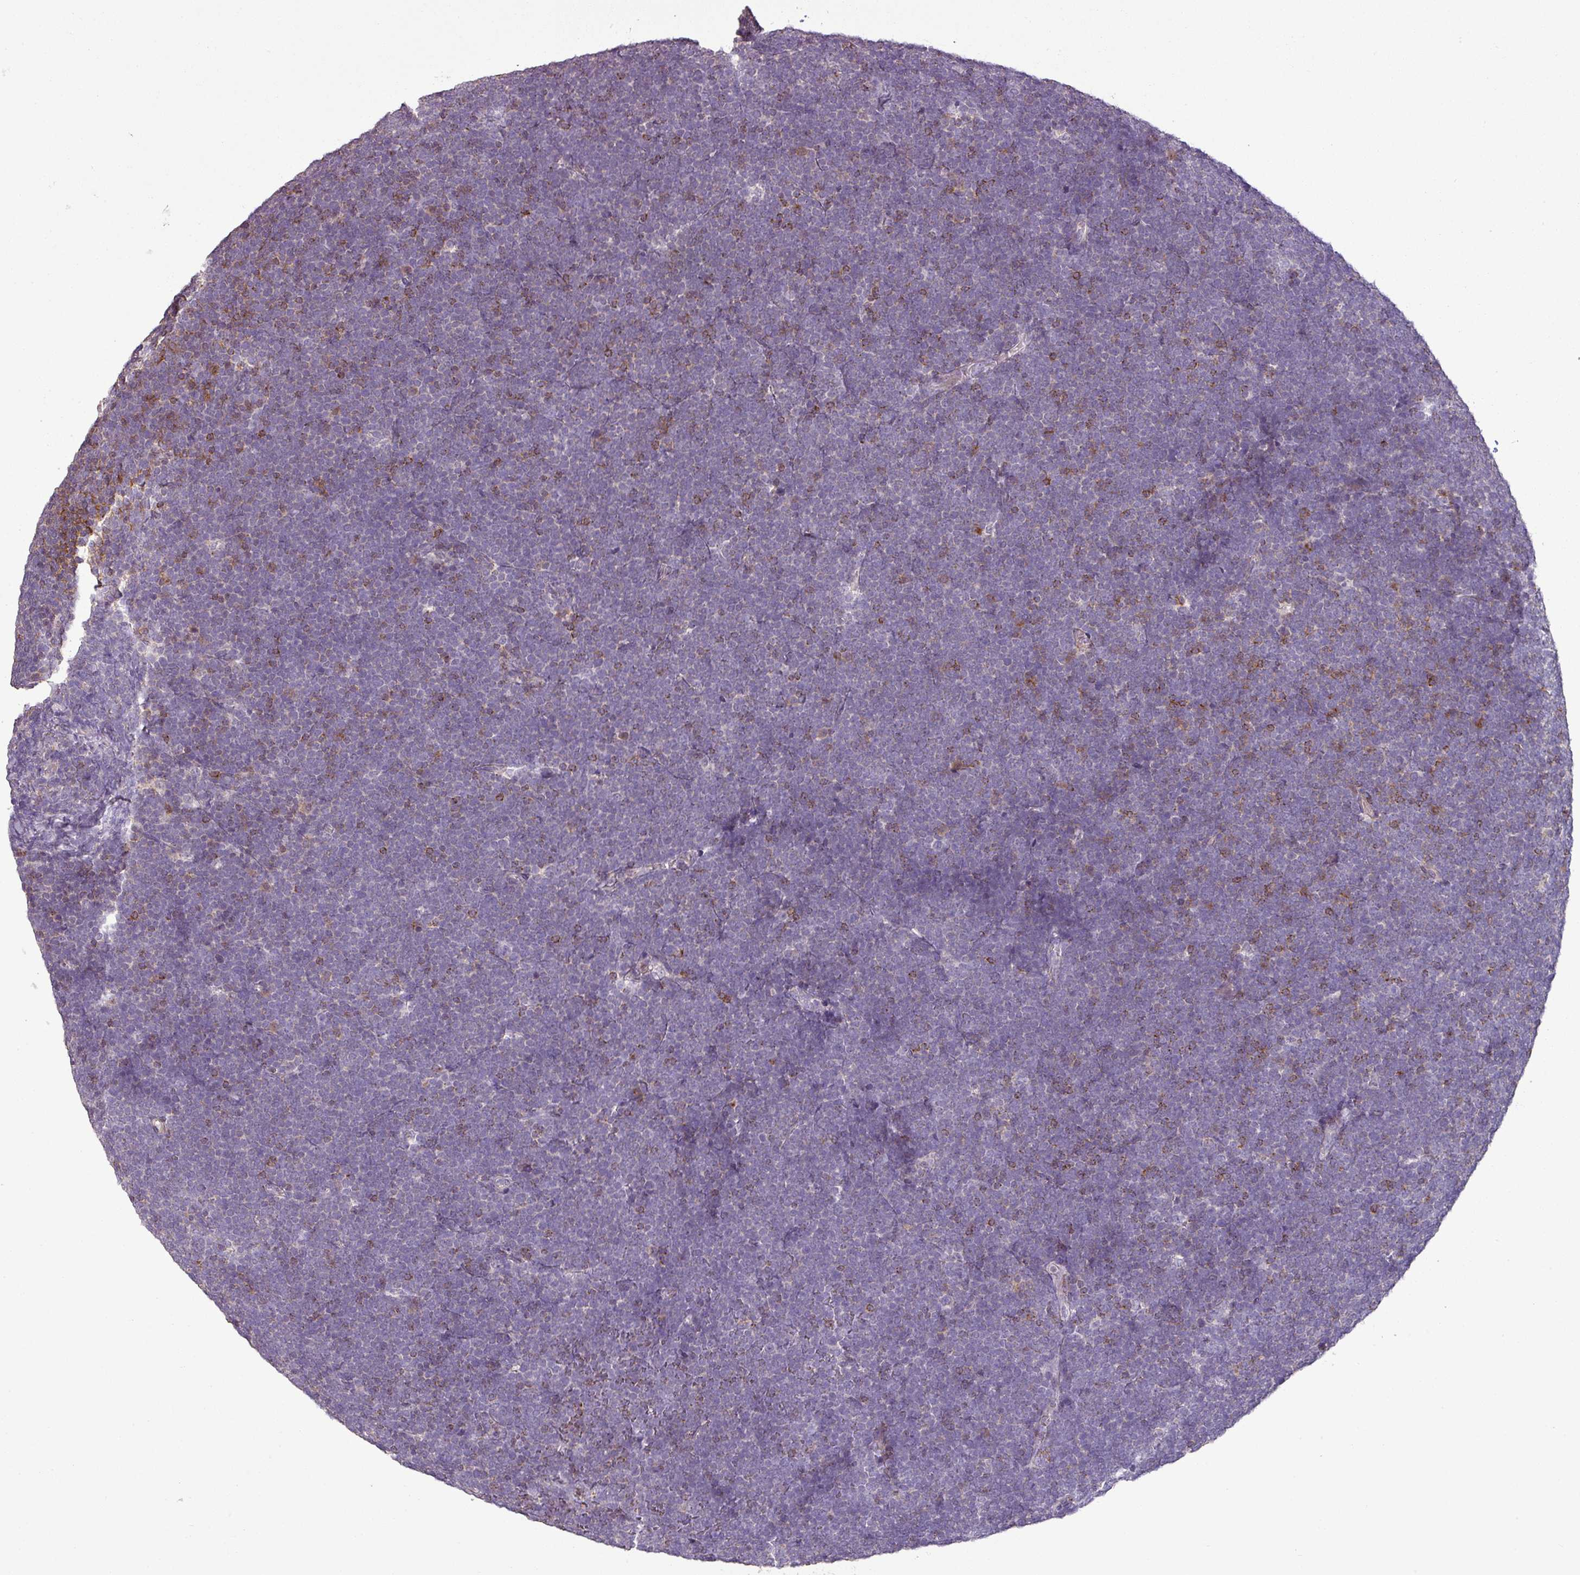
{"staining": {"intensity": "weak", "quantity": "25%-75%", "location": "cytoplasmic/membranous"}, "tissue": "lymphoma", "cell_type": "Tumor cells", "image_type": "cancer", "snomed": [{"axis": "morphology", "description": "Malignant lymphoma, non-Hodgkin's type, High grade"}, {"axis": "topography", "description": "Lymph node"}], "caption": "Immunohistochemistry (IHC) (DAB (3,3'-diaminobenzidine)) staining of lymphoma shows weak cytoplasmic/membranous protein expression in approximately 25%-75% of tumor cells.", "gene": "LY9", "patient": {"sex": "male", "age": 13}}